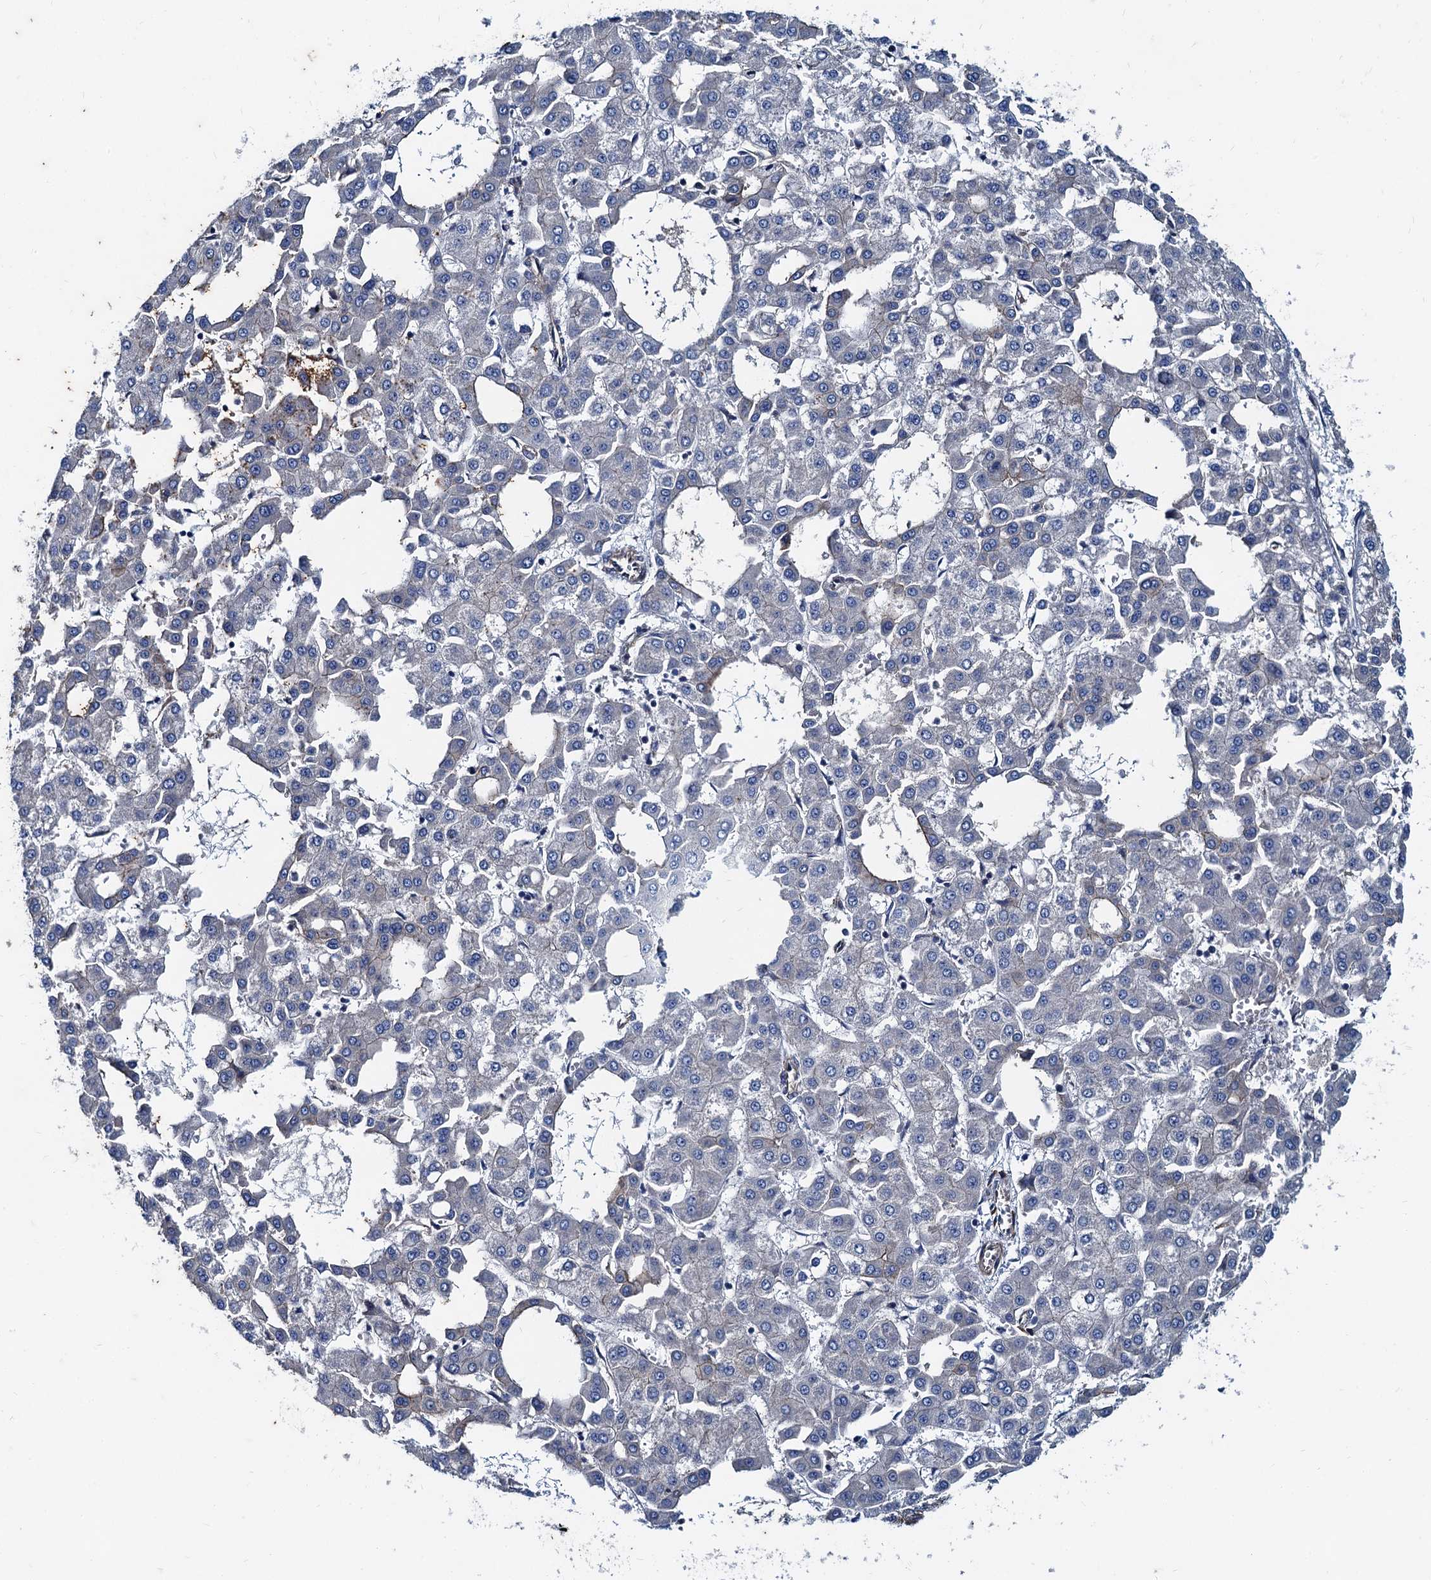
{"staining": {"intensity": "negative", "quantity": "none", "location": "none"}, "tissue": "liver cancer", "cell_type": "Tumor cells", "image_type": "cancer", "snomed": [{"axis": "morphology", "description": "Carcinoma, Hepatocellular, NOS"}, {"axis": "topography", "description": "Liver"}], "caption": "IHC of hepatocellular carcinoma (liver) exhibits no positivity in tumor cells.", "gene": "NGRN", "patient": {"sex": "male", "age": 47}}